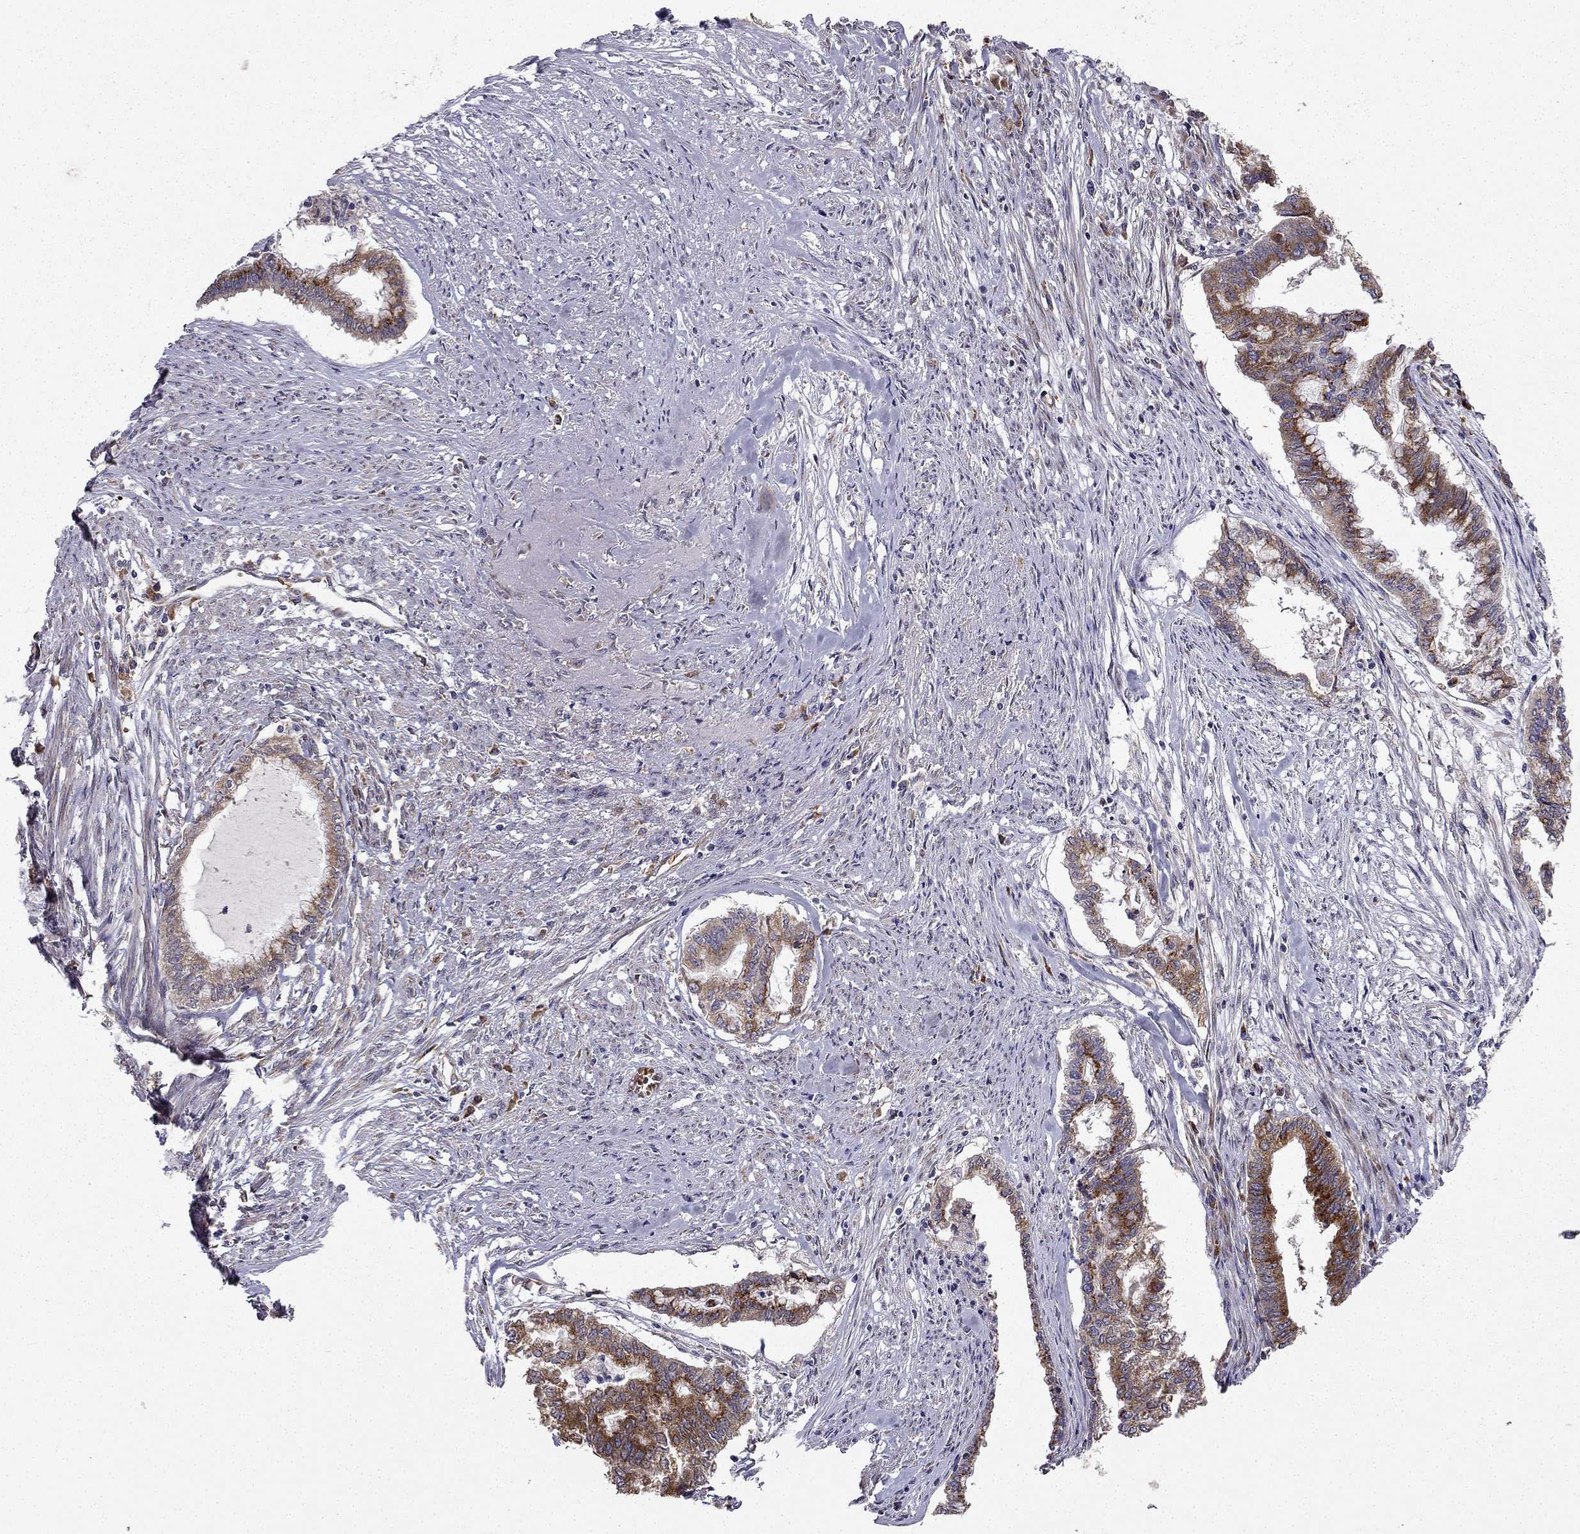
{"staining": {"intensity": "strong", "quantity": ">75%", "location": "cytoplasmic/membranous"}, "tissue": "endometrial cancer", "cell_type": "Tumor cells", "image_type": "cancer", "snomed": [{"axis": "morphology", "description": "Adenocarcinoma, NOS"}, {"axis": "topography", "description": "Endometrium"}], "caption": "Immunohistochemistry (DAB (3,3'-diaminobenzidine)) staining of human endometrial cancer (adenocarcinoma) reveals strong cytoplasmic/membranous protein expression in approximately >75% of tumor cells. The protein of interest is stained brown, and the nuclei are stained in blue (DAB (3,3'-diaminobenzidine) IHC with brightfield microscopy, high magnification).", "gene": "B4GALT7", "patient": {"sex": "female", "age": 79}}